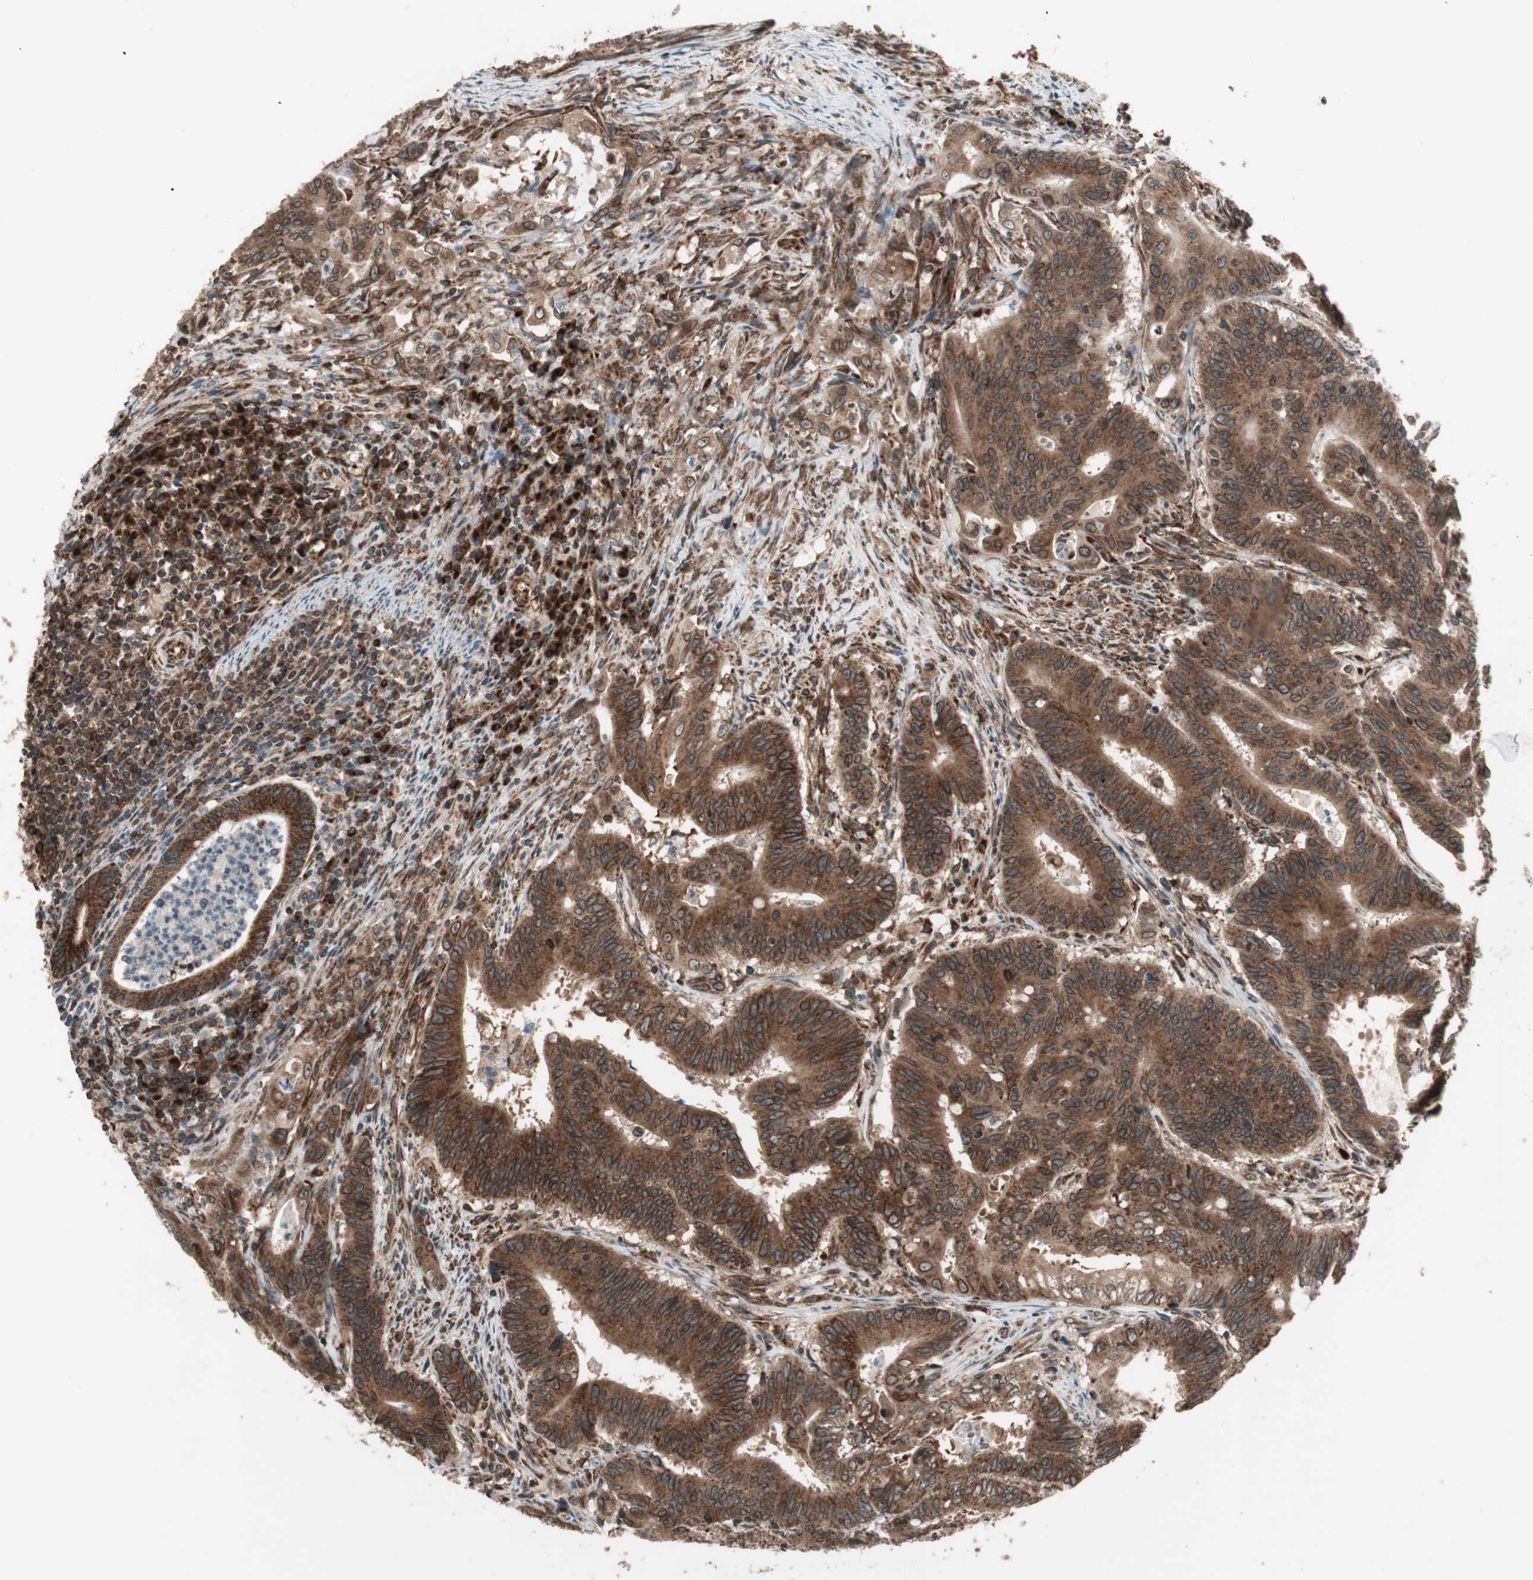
{"staining": {"intensity": "strong", "quantity": ">75%", "location": "cytoplasmic/membranous,nuclear"}, "tissue": "colorectal cancer", "cell_type": "Tumor cells", "image_type": "cancer", "snomed": [{"axis": "morphology", "description": "Adenocarcinoma, NOS"}, {"axis": "topography", "description": "Colon"}], "caption": "Human adenocarcinoma (colorectal) stained with a brown dye reveals strong cytoplasmic/membranous and nuclear positive staining in approximately >75% of tumor cells.", "gene": "NUP62", "patient": {"sex": "male", "age": 45}}